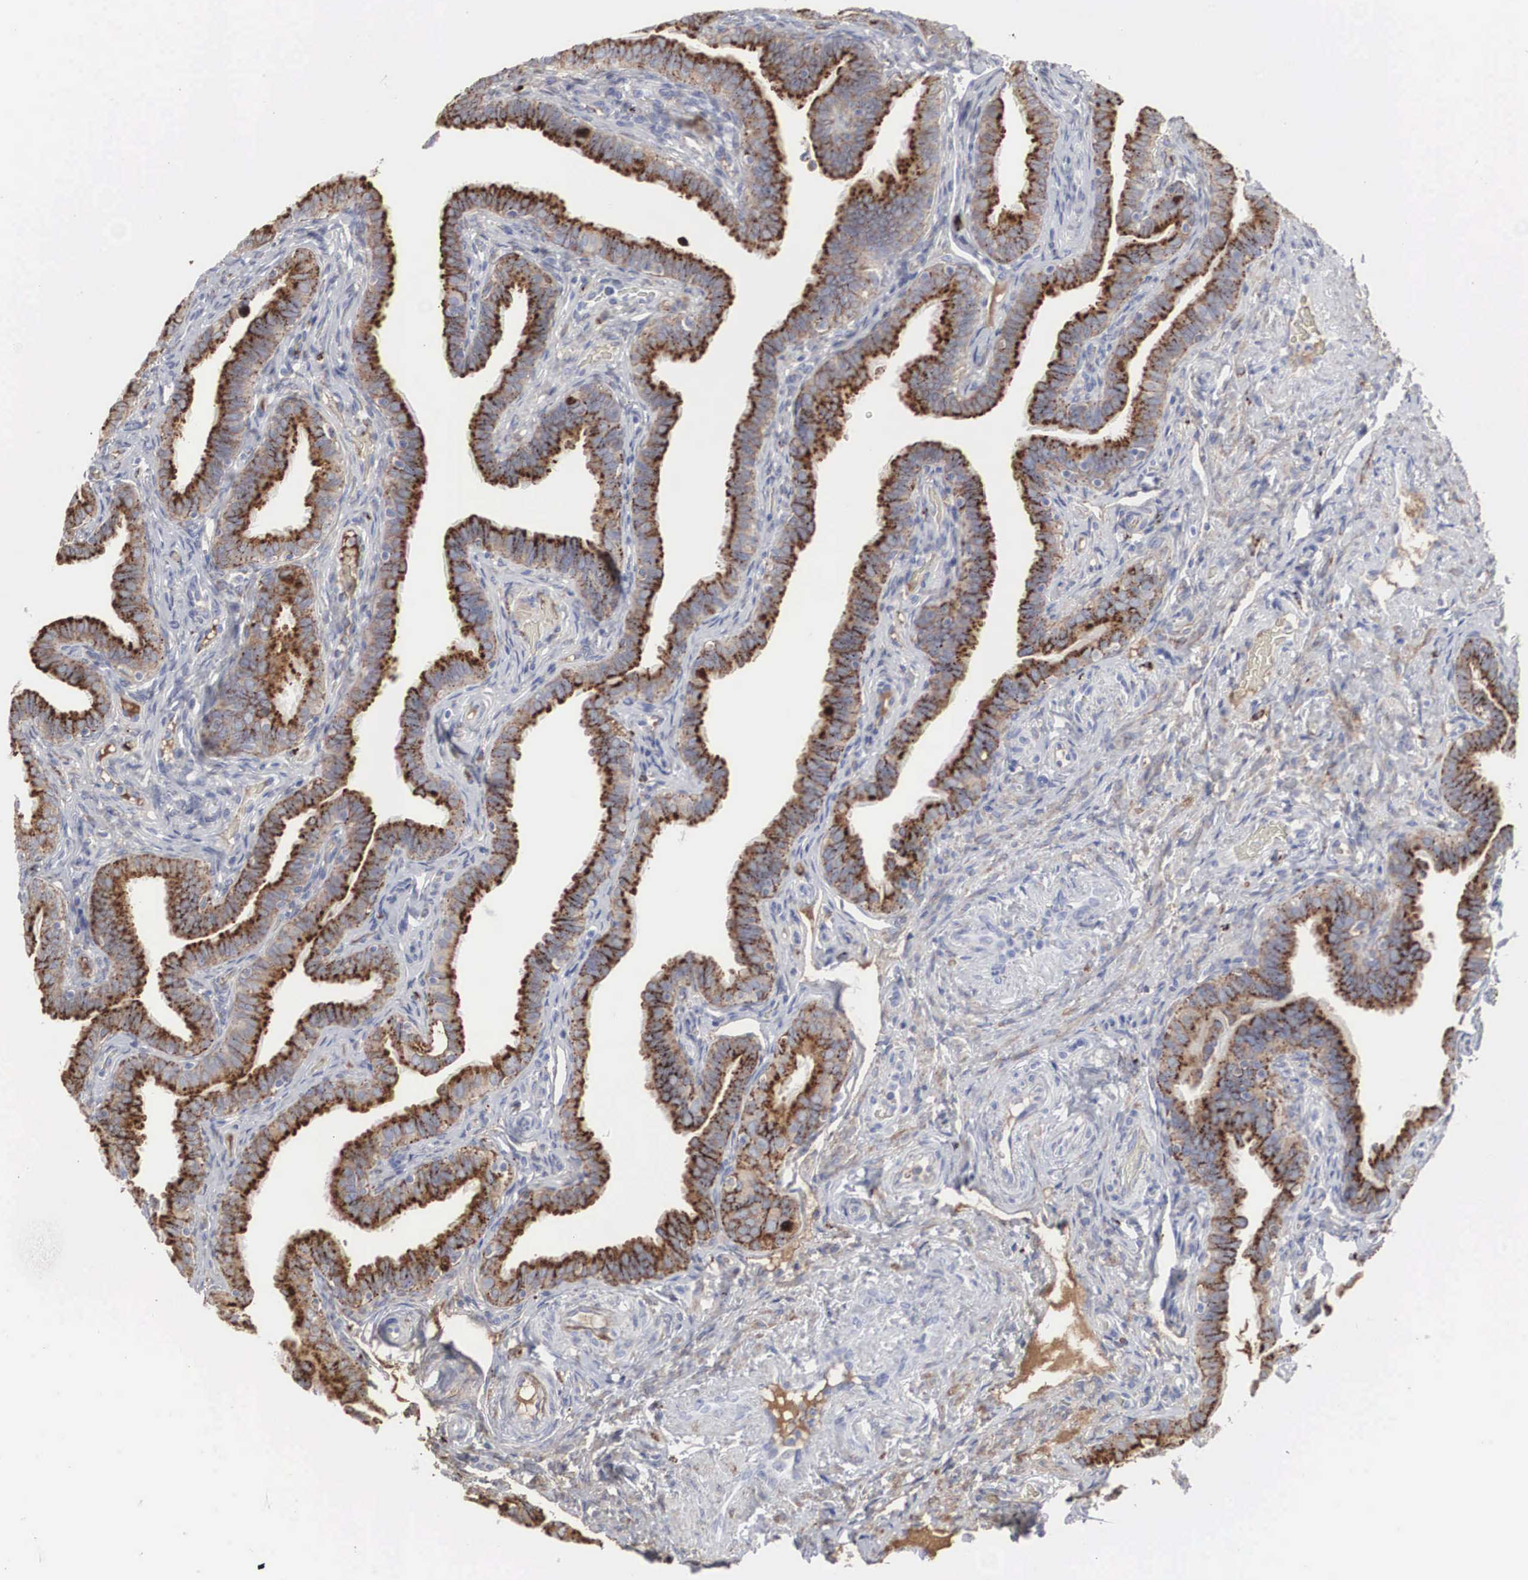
{"staining": {"intensity": "moderate", "quantity": ">75%", "location": "cytoplasmic/membranous"}, "tissue": "fallopian tube", "cell_type": "Glandular cells", "image_type": "normal", "snomed": [{"axis": "morphology", "description": "Normal tissue, NOS"}, {"axis": "topography", "description": "Fallopian tube"}], "caption": "IHC micrograph of unremarkable fallopian tube: human fallopian tube stained using immunohistochemistry displays medium levels of moderate protein expression localized specifically in the cytoplasmic/membranous of glandular cells, appearing as a cytoplasmic/membranous brown color.", "gene": "LGALS3BP", "patient": {"sex": "female", "age": 38}}